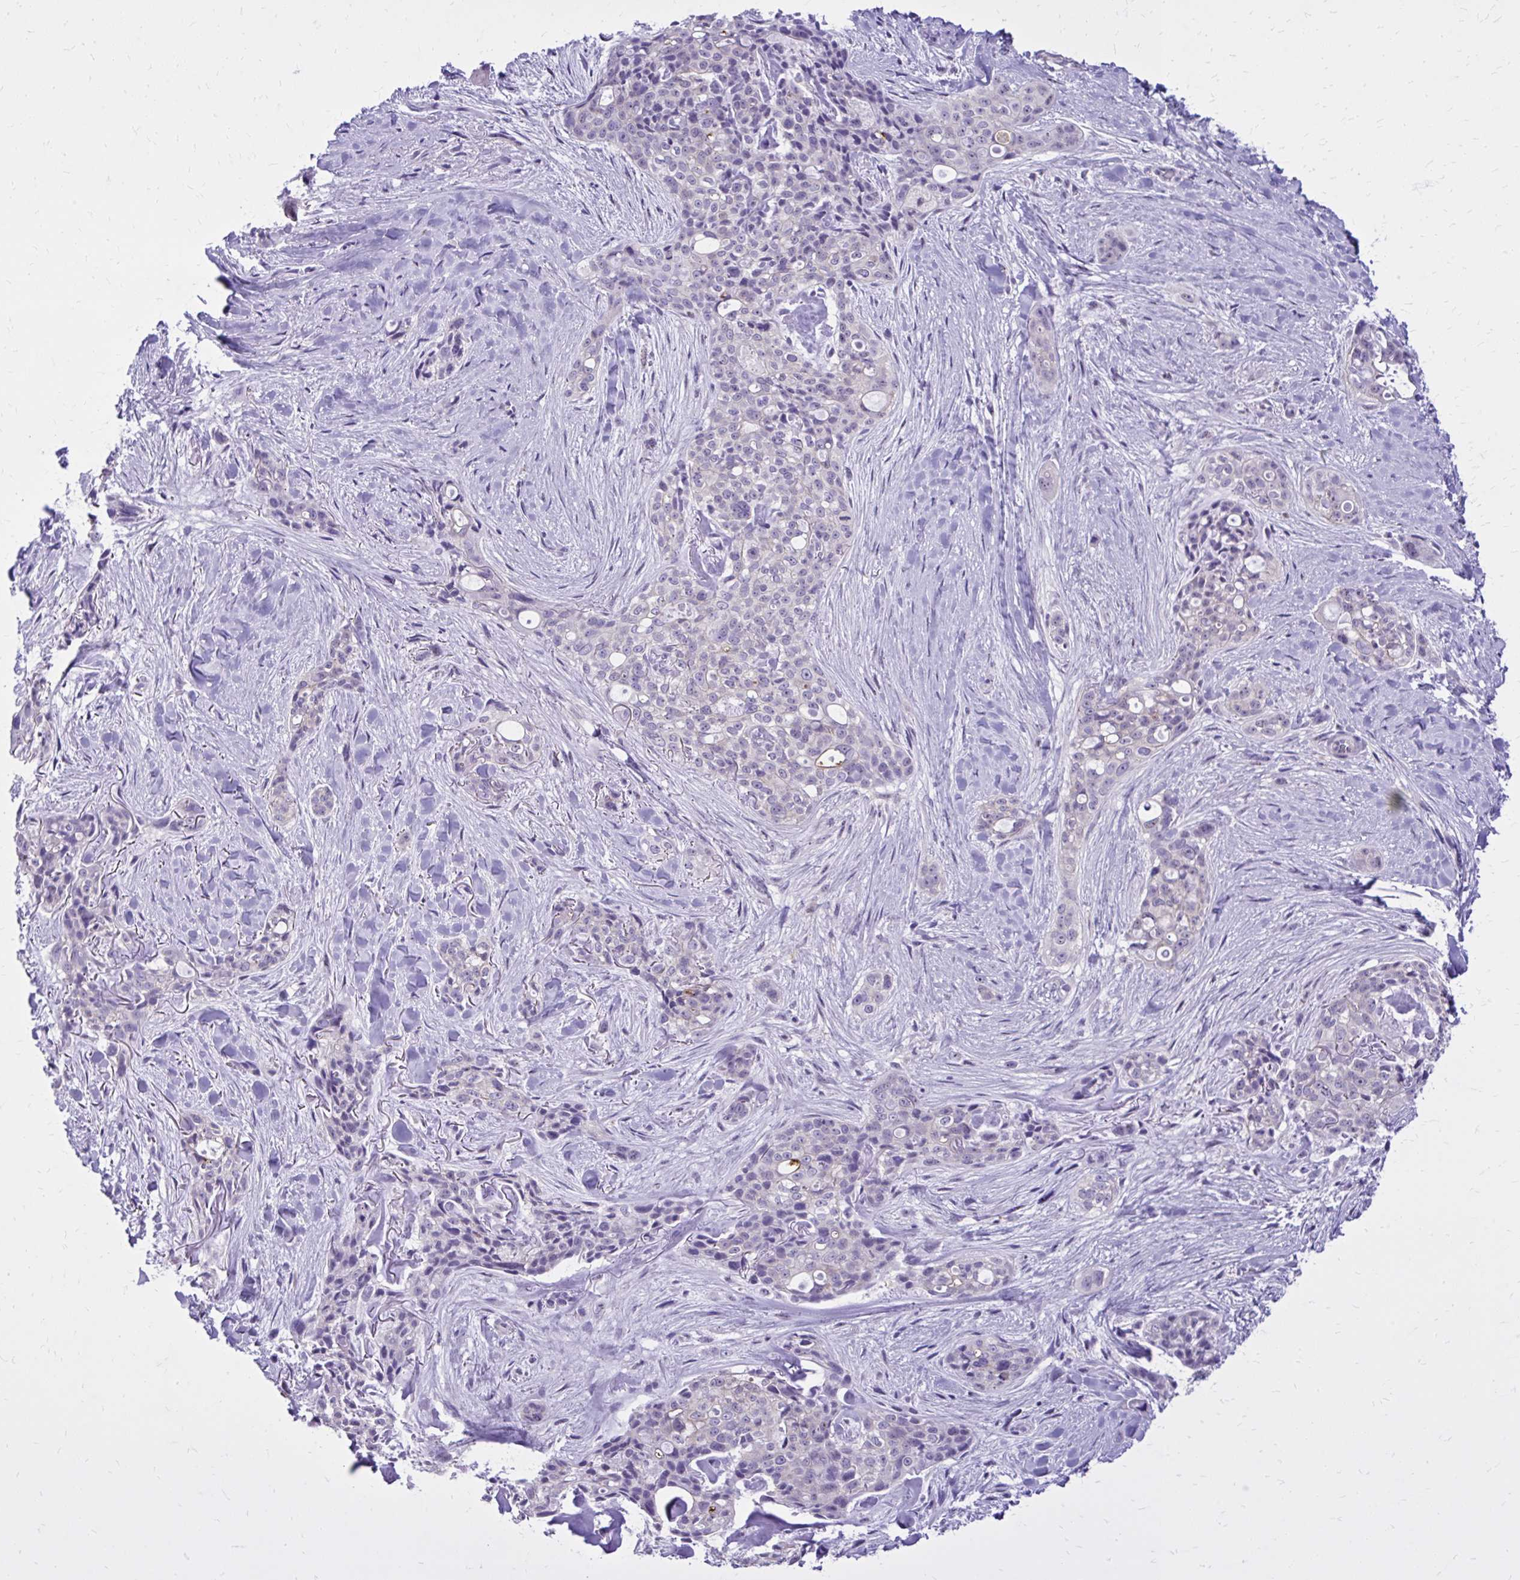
{"staining": {"intensity": "negative", "quantity": "none", "location": "none"}, "tissue": "skin cancer", "cell_type": "Tumor cells", "image_type": "cancer", "snomed": [{"axis": "morphology", "description": "Basal cell carcinoma"}, {"axis": "topography", "description": "Skin"}], "caption": "Micrograph shows no significant protein positivity in tumor cells of skin basal cell carcinoma.", "gene": "RASL11B", "patient": {"sex": "female", "age": 79}}